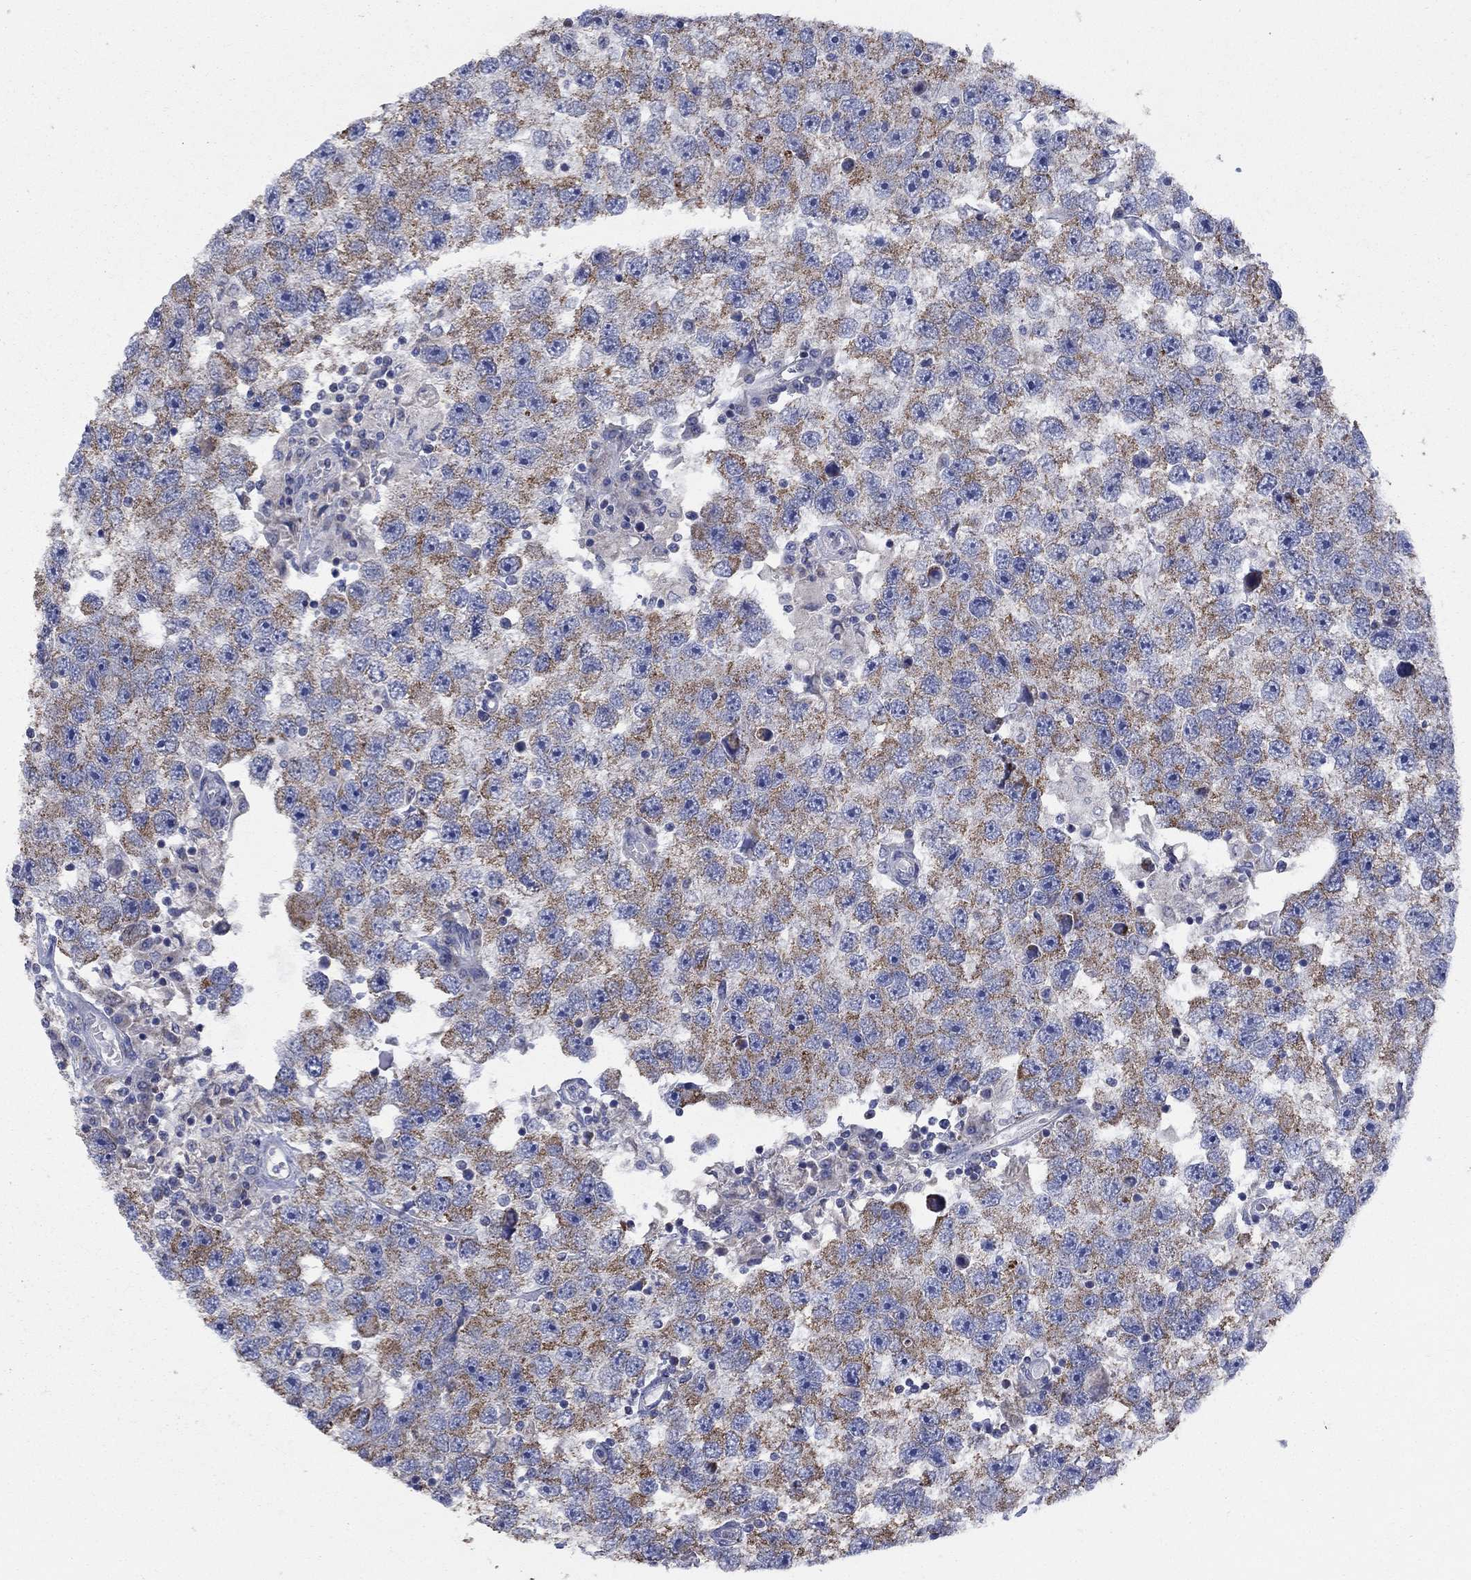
{"staining": {"intensity": "strong", "quantity": ">75%", "location": "cytoplasmic/membranous"}, "tissue": "testis cancer", "cell_type": "Tumor cells", "image_type": "cancer", "snomed": [{"axis": "morphology", "description": "Seminoma, NOS"}, {"axis": "topography", "description": "Testis"}], "caption": "High-power microscopy captured an immunohistochemistry (IHC) micrograph of testis seminoma, revealing strong cytoplasmic/membranous expression in approximately >75% of tumor cells. Using DAB (3,3'-diaminobenzidine) (brown) and hematoxylin (blue) stains, captured at high magnification using brightfield microscopy.", "gene": "CLVS1", "patient": {"sex": "male", "age": 26}}